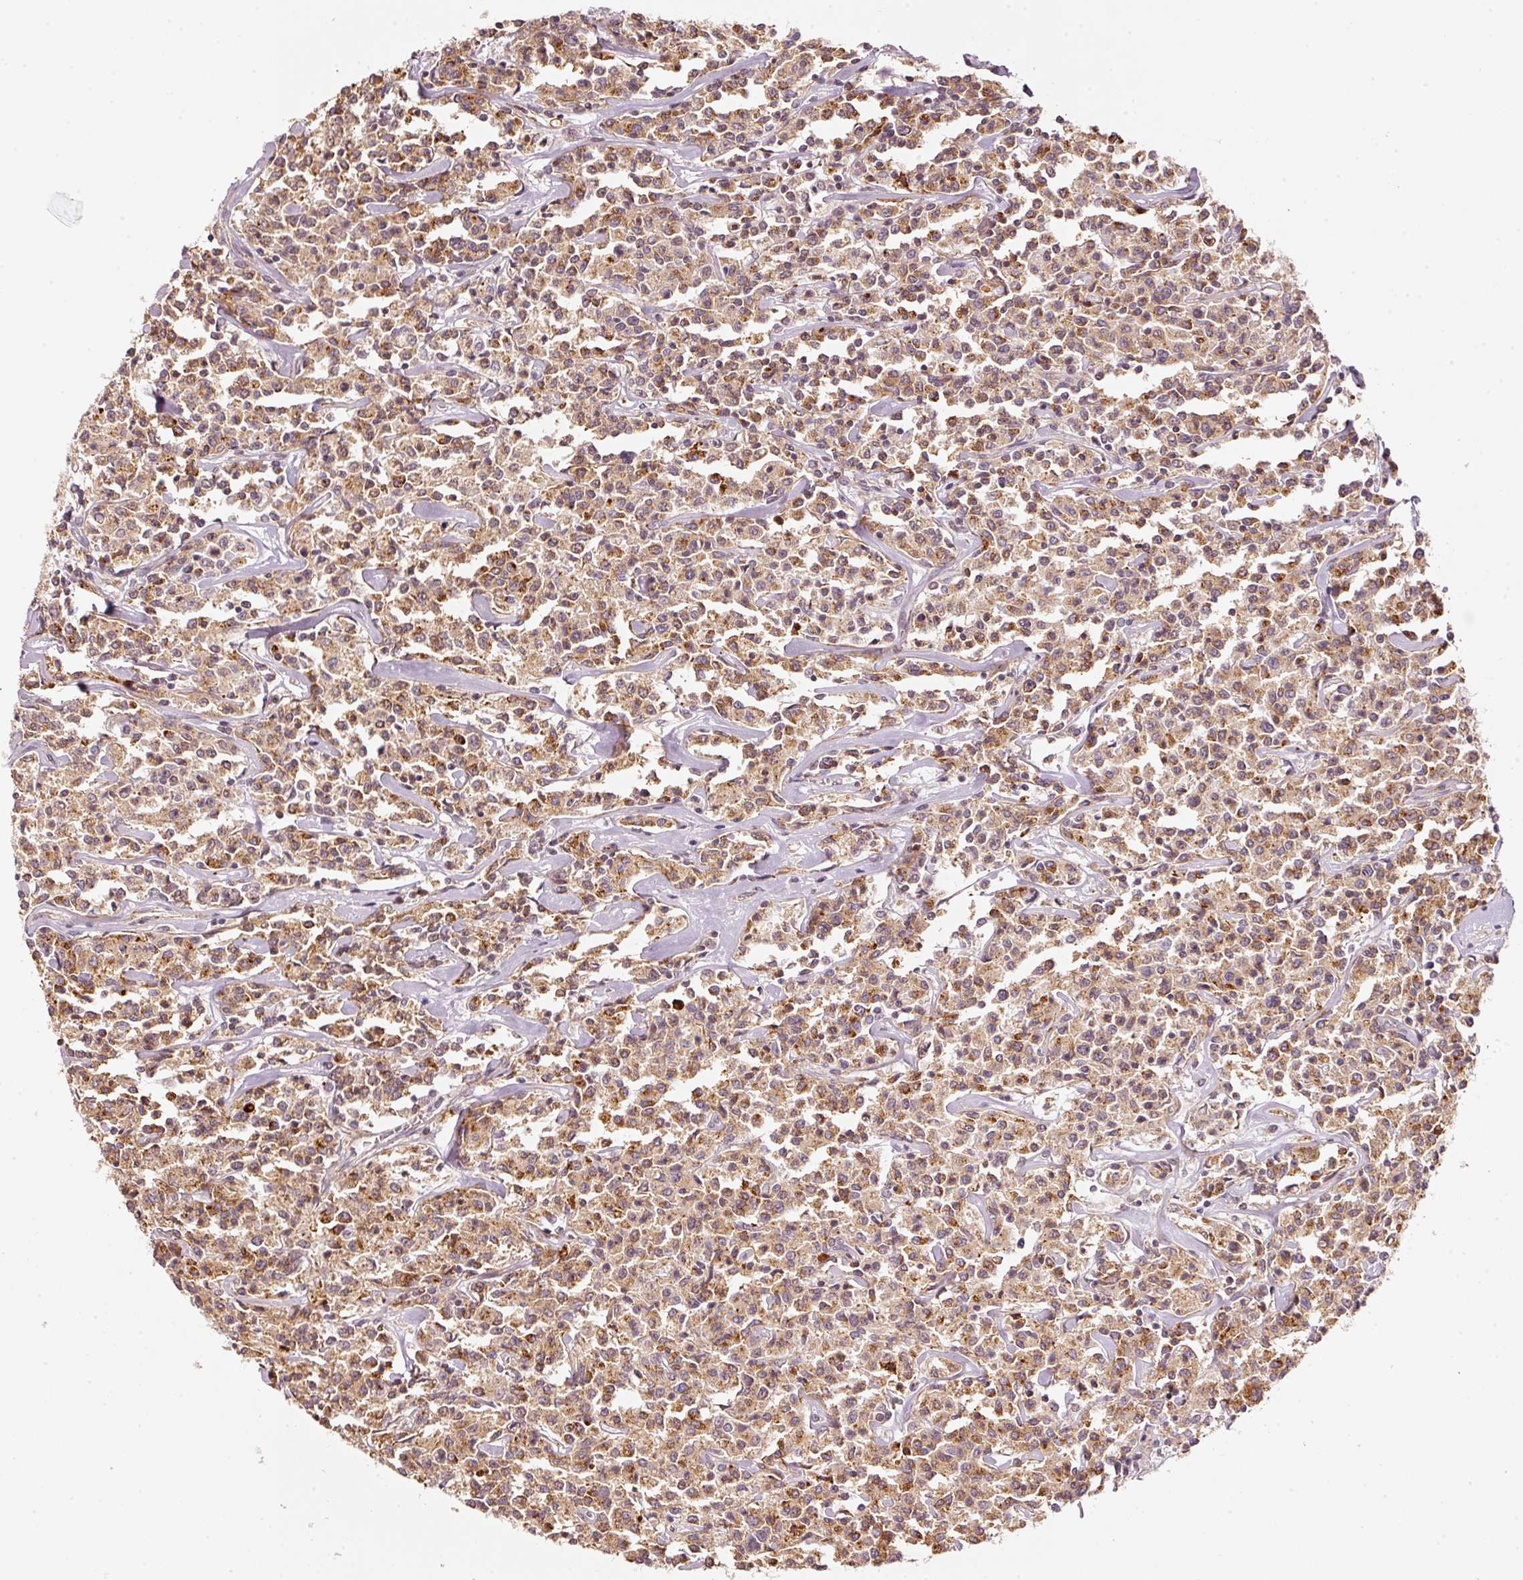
{"staining": {"intensity": "moderate", "quantity": ">75%", "location": "cytoplasmic/membranous"}, "tissue": "lymphoma", "cell_type": "Tumor cells", "image_type": "cancer", "snomed": [{"axis": "morphology", "description": "Malignant lymphoma, non-Hodgkin's type, Low grade"}, {"axis": "topography", "description": "Small intestine"}], "caption": "Immunohistochemical staining of human malignant lymphoma, non-Hodgkin's type (low-grade) demonstrates medium levels of moderate cytoplasmic/membranous protein expression in approximately >75% of tumor cells.", "gene": "ARHGAP22", "patient": {"sex": "female", "age": 59}}